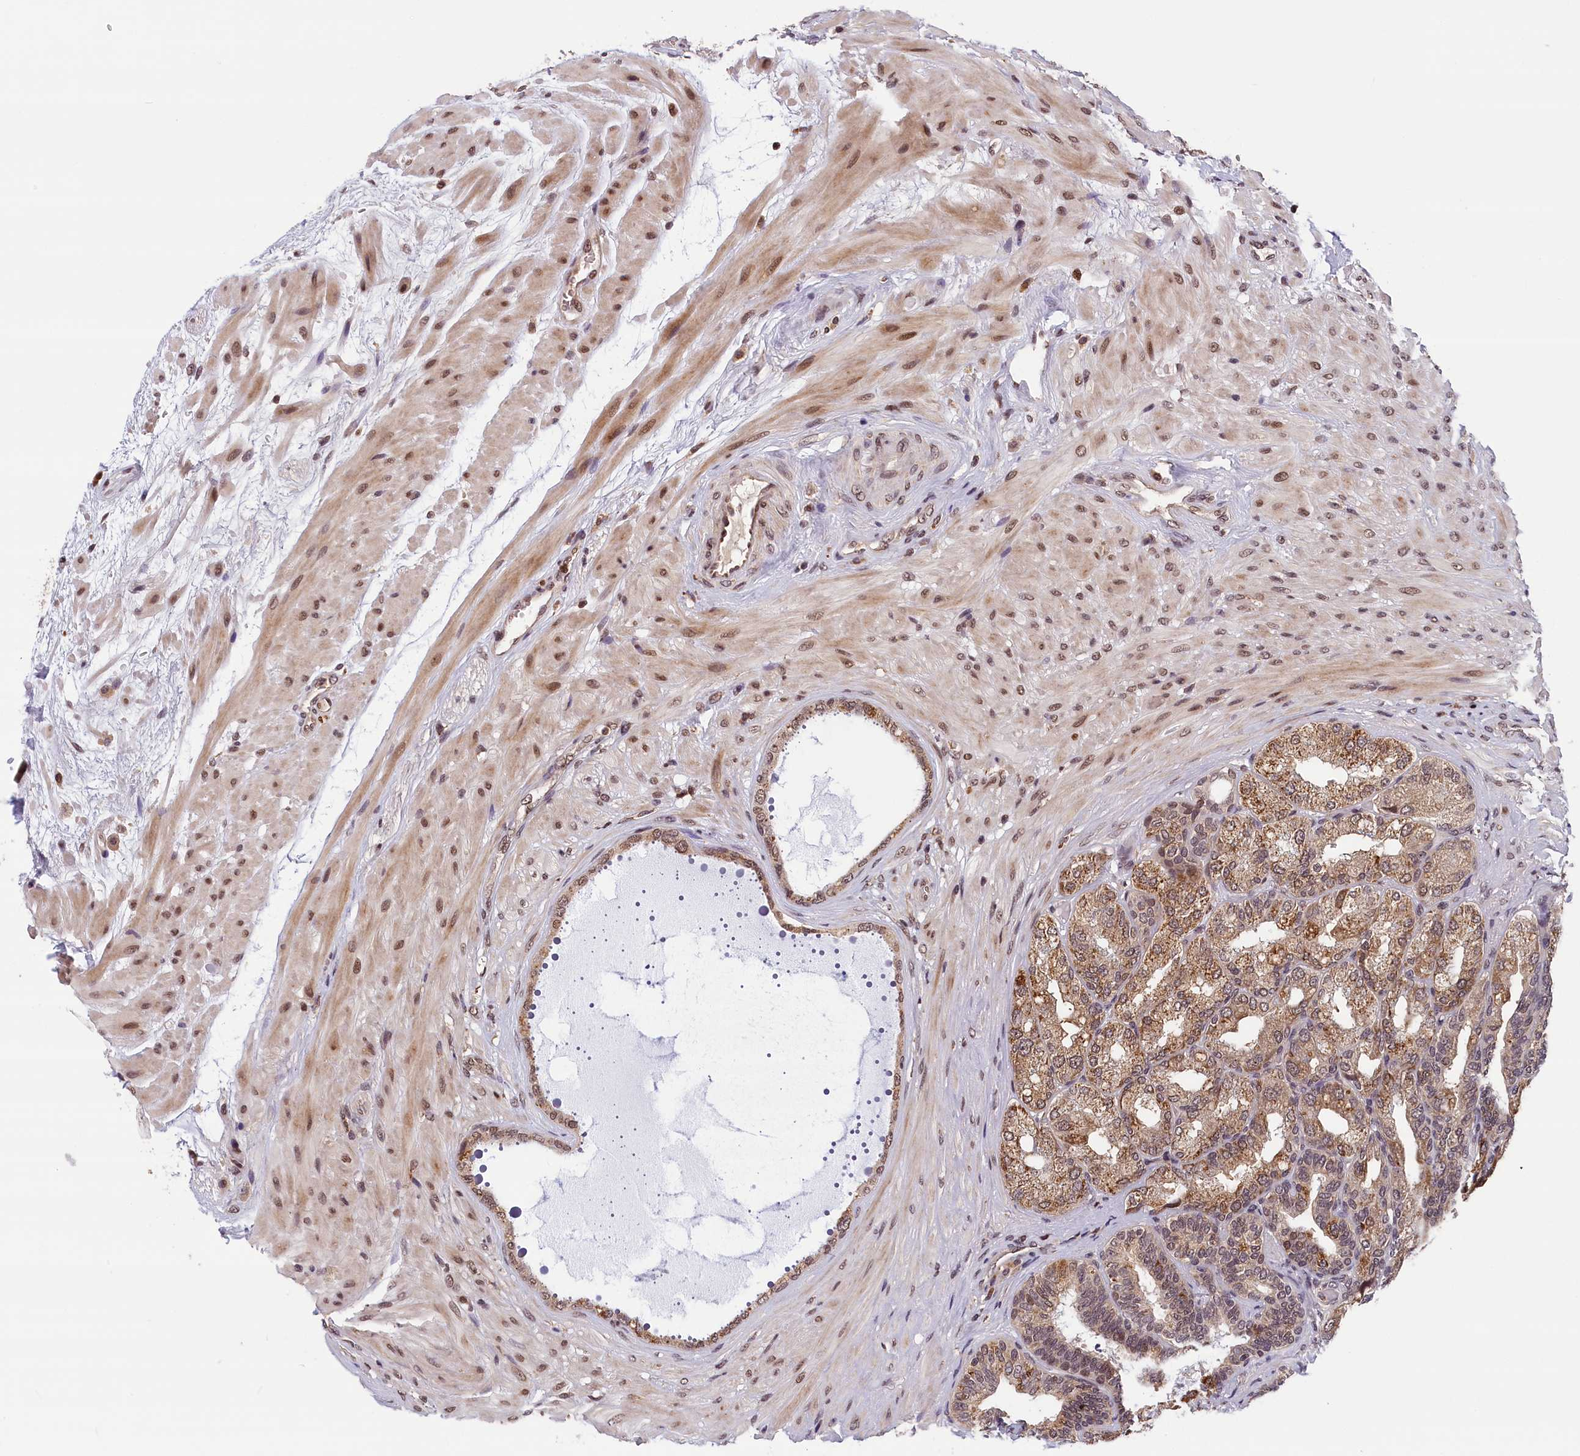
{"staining": {"intensity": "moderate", "quantity": ">75%", "location": "cytoplasmic/membranous,nuclear"}, "tissue": "seminal vesicle", "cell_type": "Glandular cells", "image_type": "normal", "snomed": [{"axis": "morphology", "description": "Normal tissue, NOS"}, {"axis": "topography", "description": "Seminal veicle"}, {"axis": "topography", "description": "Peripheral nerve tissue"}], "caption": "Protein staining of normal seminal vesicle displays moderate cytoplasmic/membranous,nuclear expression in approximately >75% of glandular cells. (IHC, brightfield microscopy, high magnification).", "gene": "KCNK6", "patient": {"sex": "male", "age": 63}}